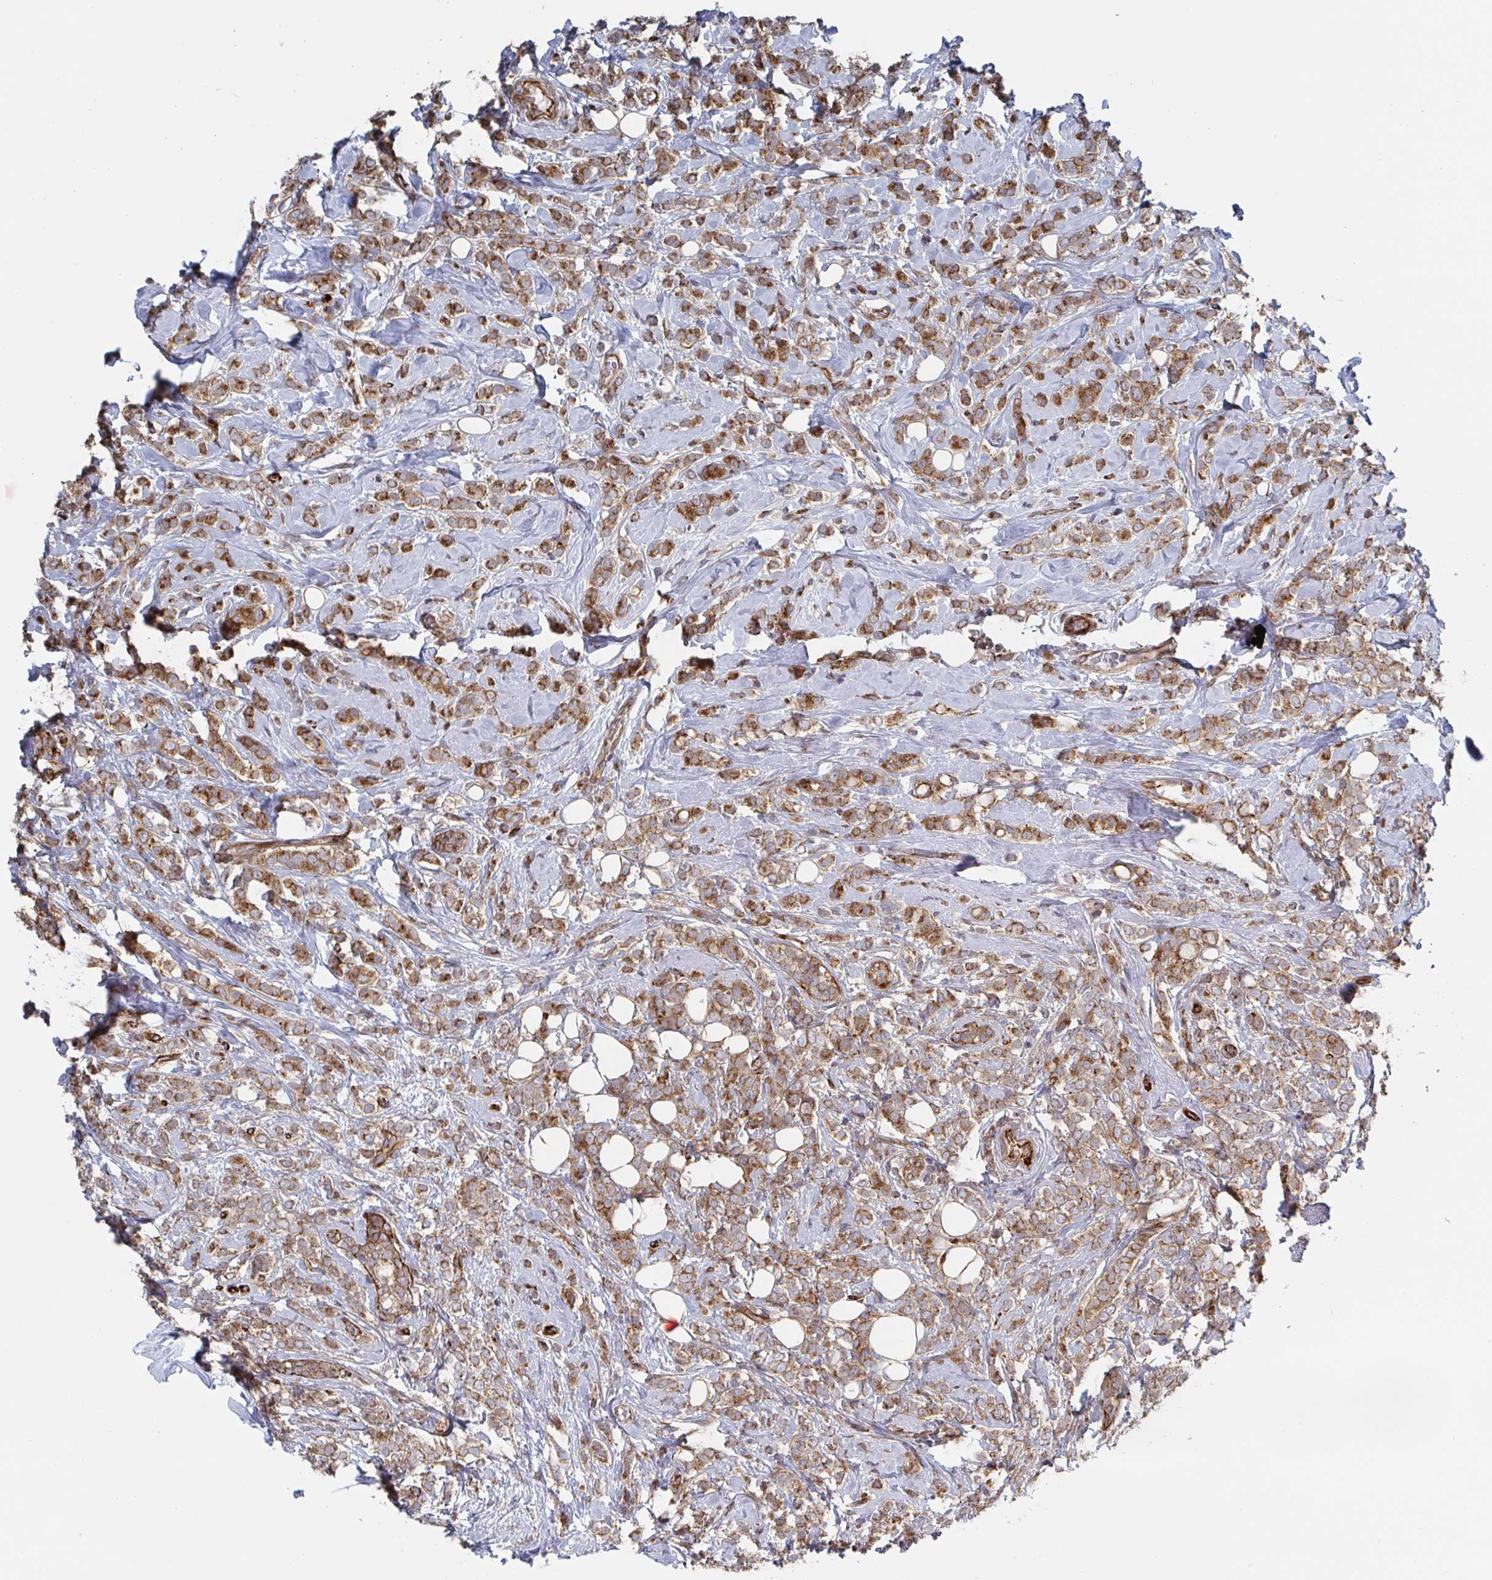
{"staining": {"intensity": "moderate", "quantity": ">75%", "location": "cytoplasmic/membranous"}, "tissue": "breast cancer", "cell_type": "Tumor cells", "image_type": "cancer", "snomed": [{"axis": "morphology", "description": "Lobular carcinoma"}, {"axis": "topography", "description": "Breast"}], "caption": "Breast cancer stained for a protein shows moderate cytoplasmic/membranous positivity in tumor cells.", "gene": "DVL3", "patient": {"sex": "female", "age": 49}}